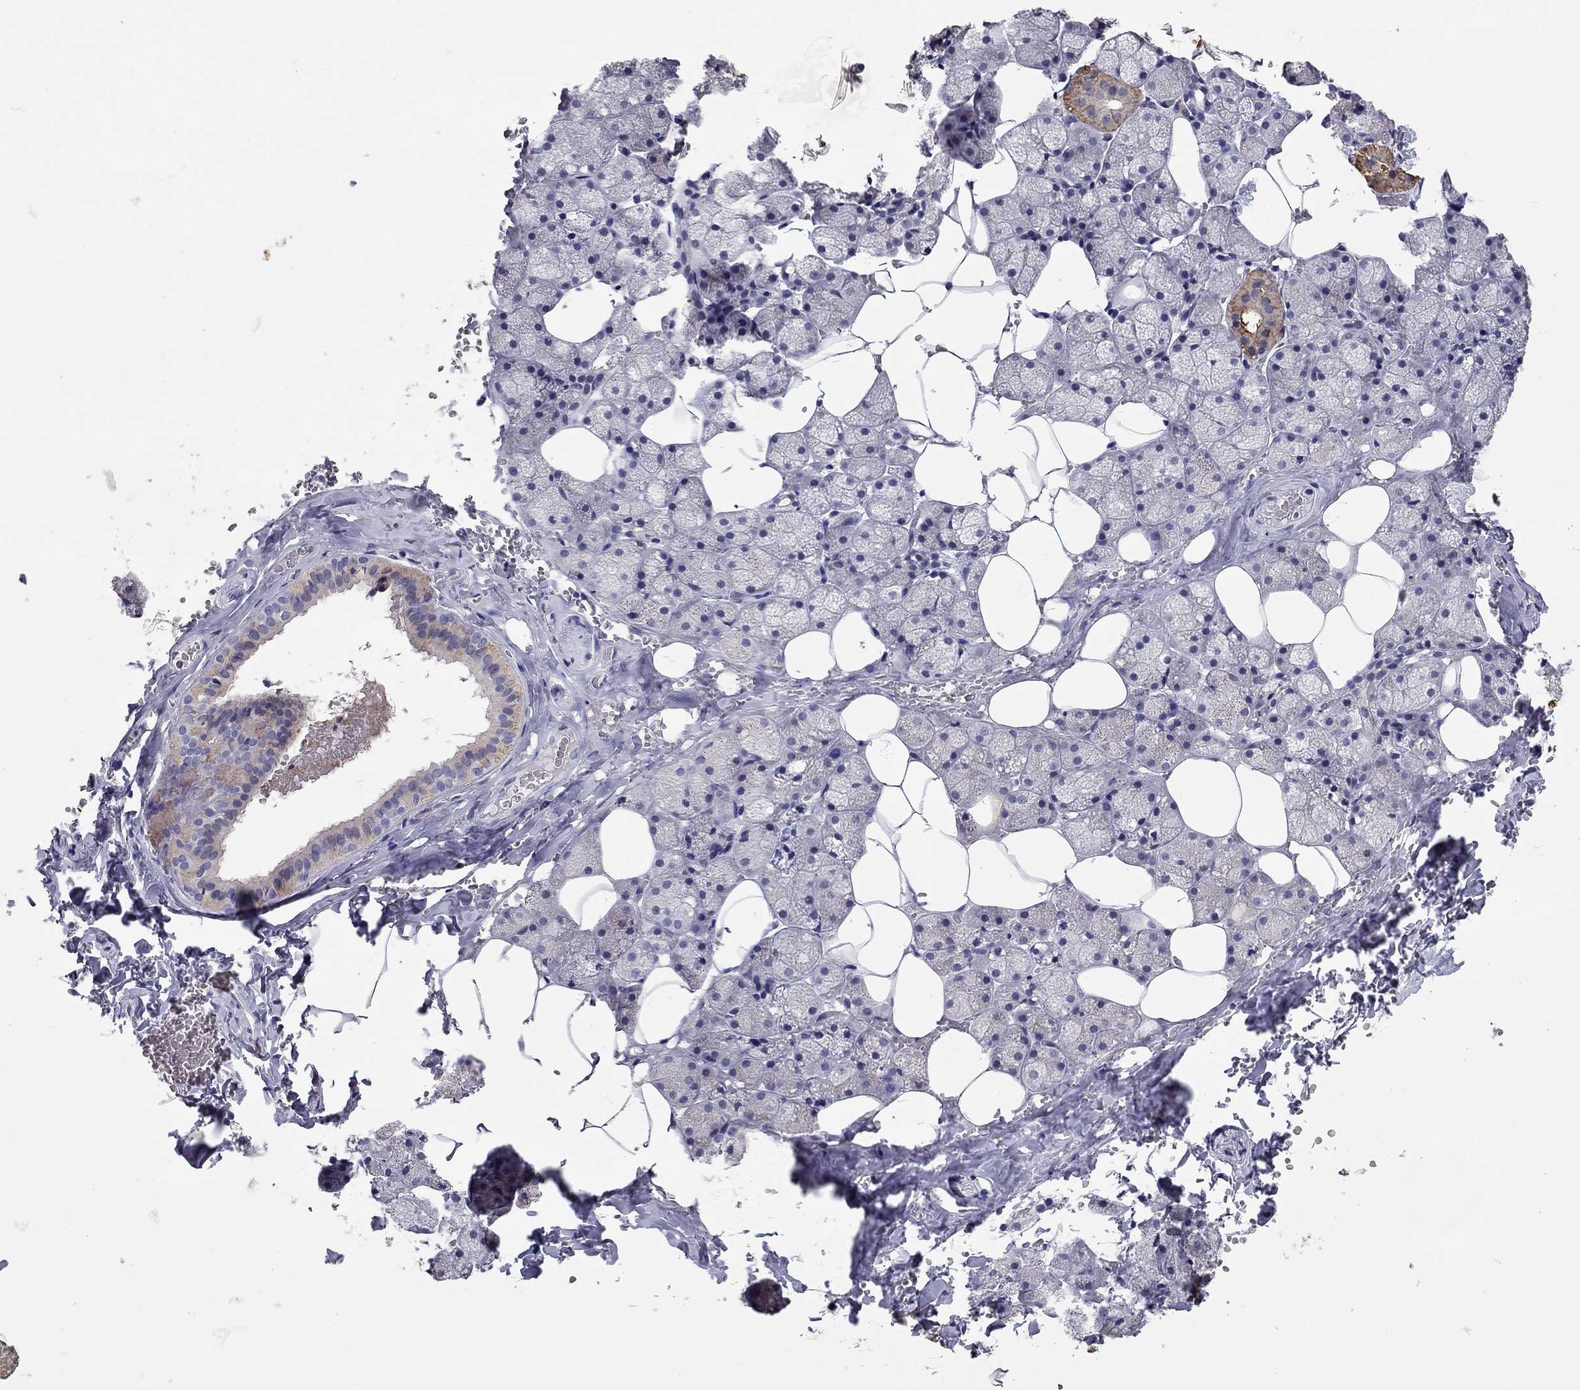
{"staining": {"intensity": "moderate", "quantity": "<25%", "location": "cytoplasmic/membranous"}, "tissue": "salivary gland", "cell_type": "Glandular cells", "image_type": "normal", "snomed": [{"axis": "morphology", "description": "Normal tissue, NOS"}, {"axis": "topography", "description": "Salivary gland"}], "caption": "Salivary gland stained with DAB (3,3'-diaminobenzidine) immunohistochemistry exhibits low levels of moderate cytoplasmic/membranous positivity in approximately <25% of glandular cells.", "gene": "SCARB1", "patient": {"sex": "male", "age": 38}}